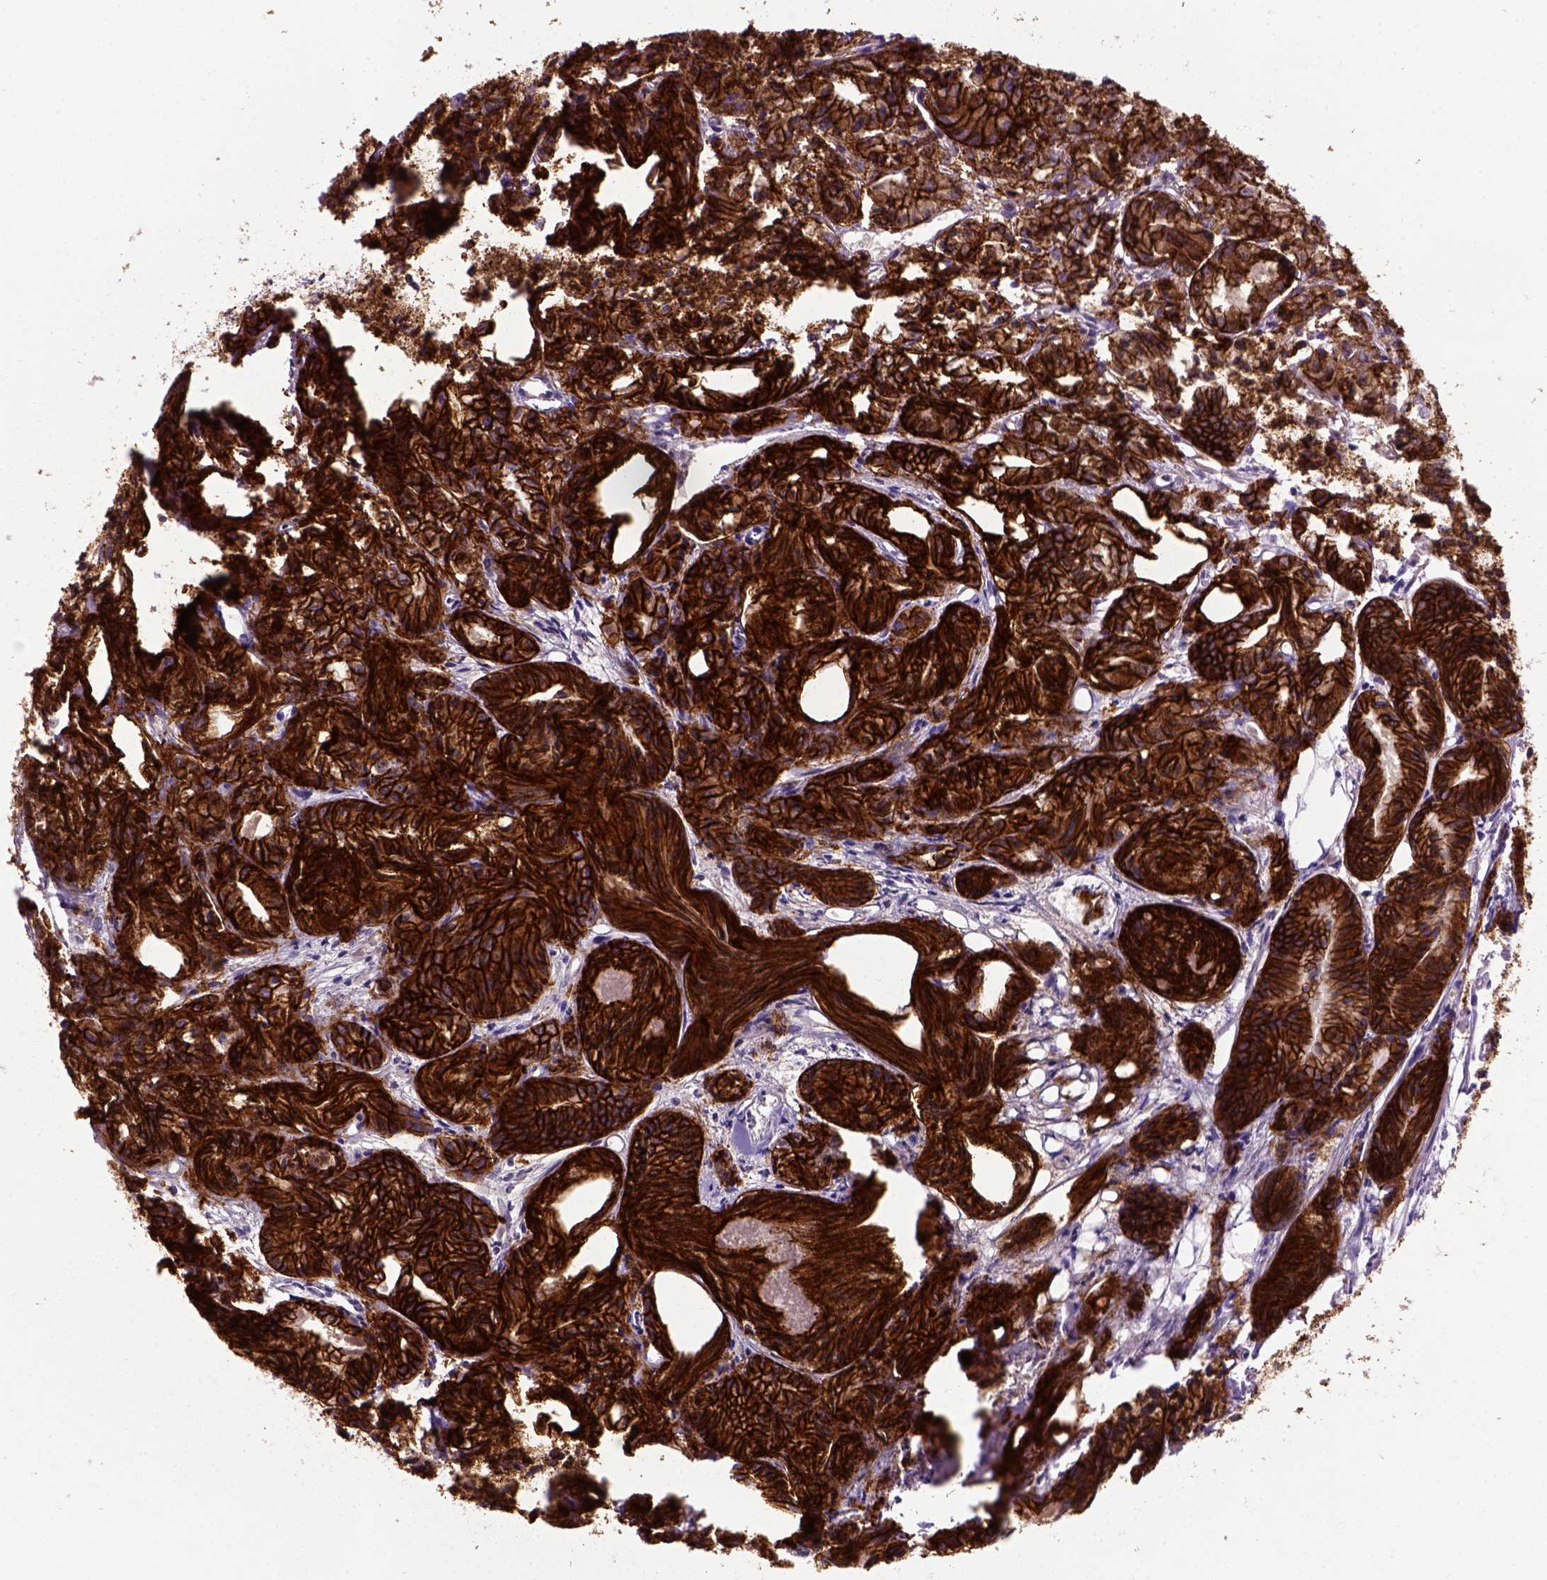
{"staining": {"intensity": "strong", "quantity": ">75%", "location": "cytoplasmic/membranous"}, "tissue": "prostate cancer", "cell_type": "Tumor cells", "image_type": "cancer", "snomed": [{"axis": "morphology", "description": "Adenocarcinoma, Medium grade"}, {"axis": "topography", "description": "Prostate"}], "caption": "Immunohistochemistry image of neoplastic tissue: human adenocarcinoma (medium-grade) (prostate) stained using IHC reveals high levels of strong protein expression localized specifically in the cytoplasmic/membranous of tumor cells, appearing as a cytoplasmic/membranous brown color.", "gene": "CDH1", "patient": {"sex": "male", "age": 74}}